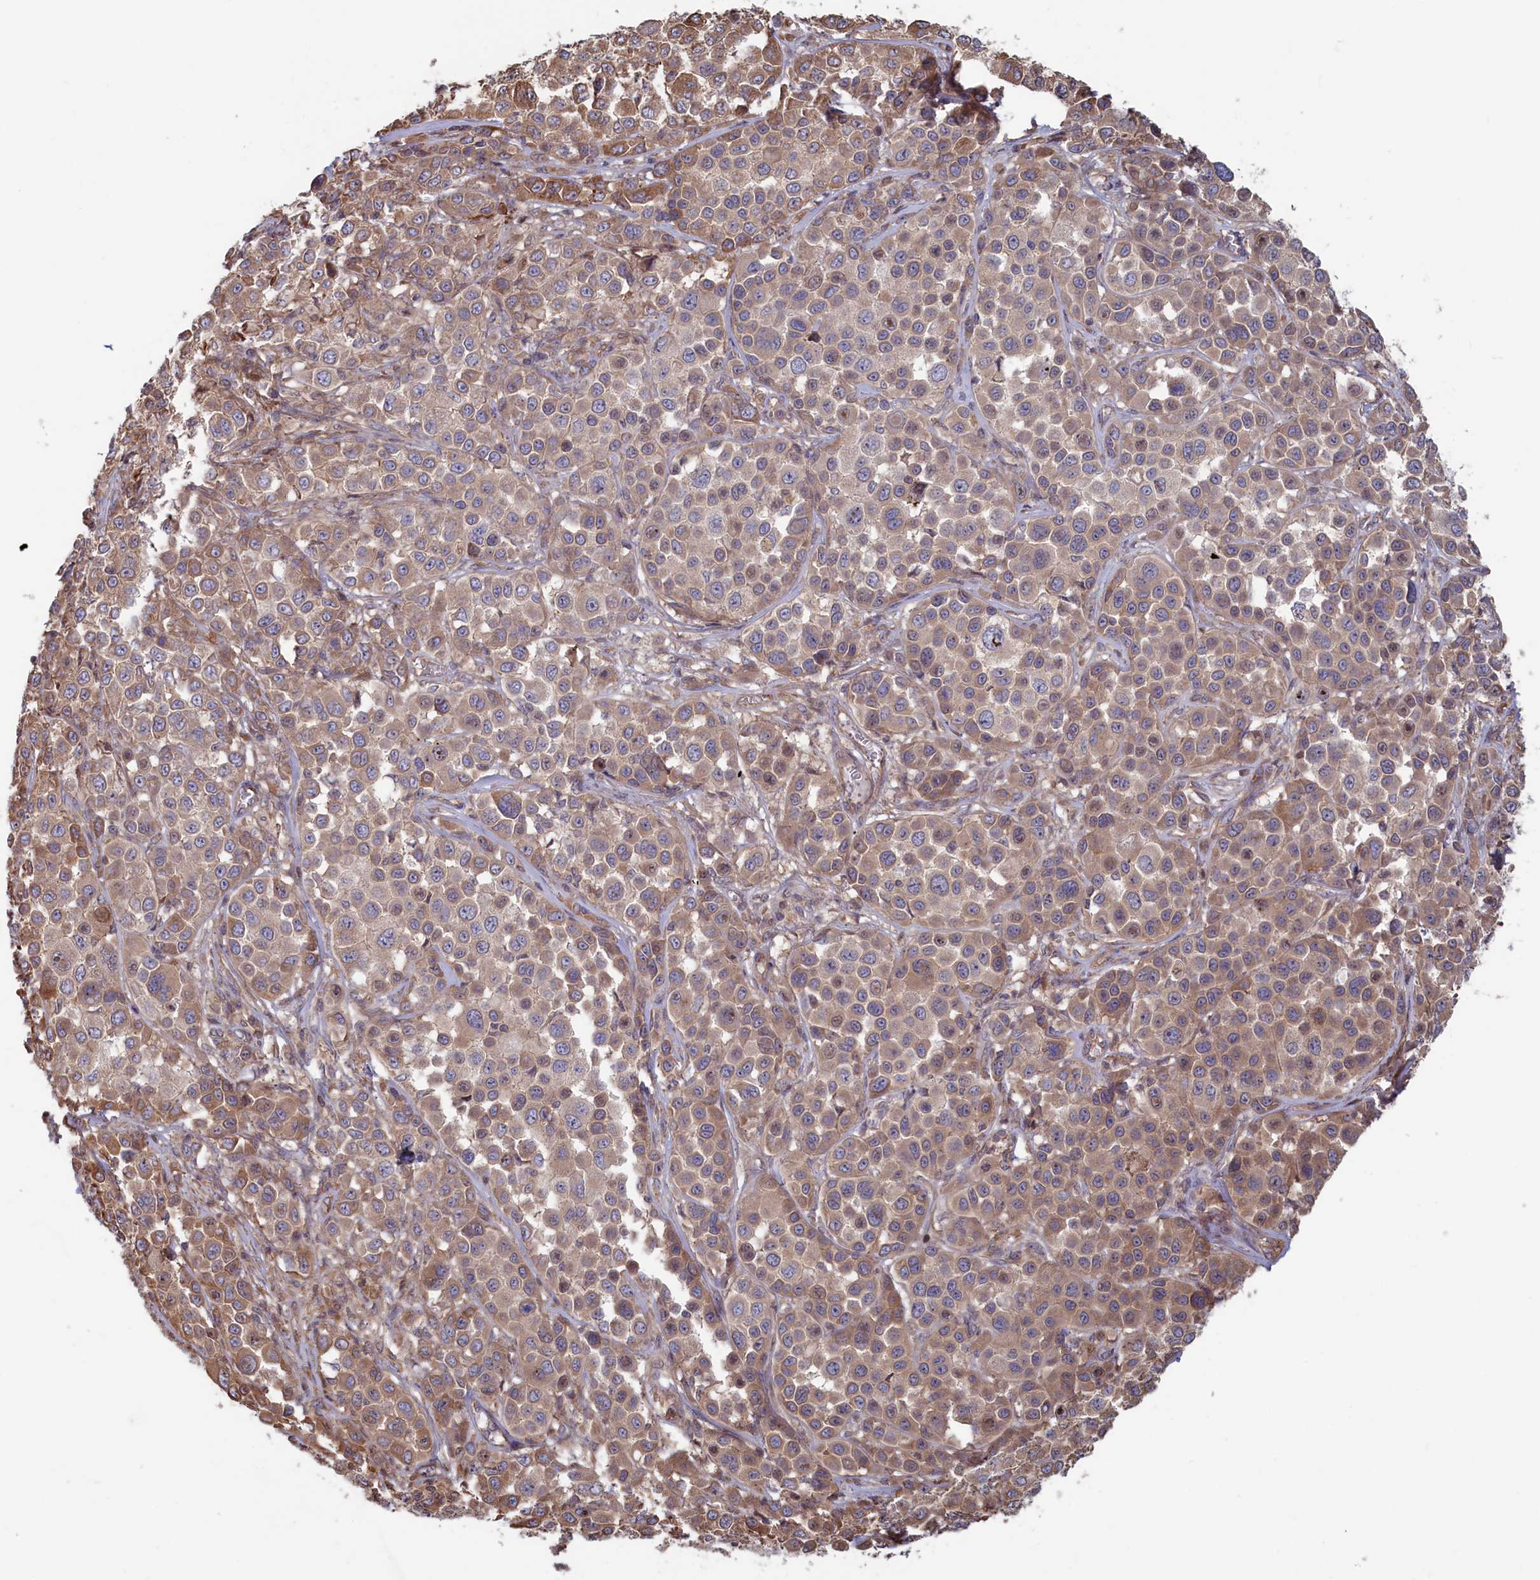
{"staining": {"intensity": "moderate", "quantity": ">75%", "location": "cytoplasmic/membranous"}, "tissue": "melanoma", "cell_type": "Tumor cells", "image_type": "cancer", "snomed": [{"axis": "morphology", "description": "Malignant melanoma, NOS"}, {"axis": "topography", "description": "Skin of trunk"}], "caption": "Malignant melanoma tissue displays moderate cytoplasmic/membranous positivity in about >75% of tumor cells (brown staining indicates protein expression, while blue staining denotes nuclei).", "gene": "RILPL1", "patient": {"sex": "male", "age": 71}}